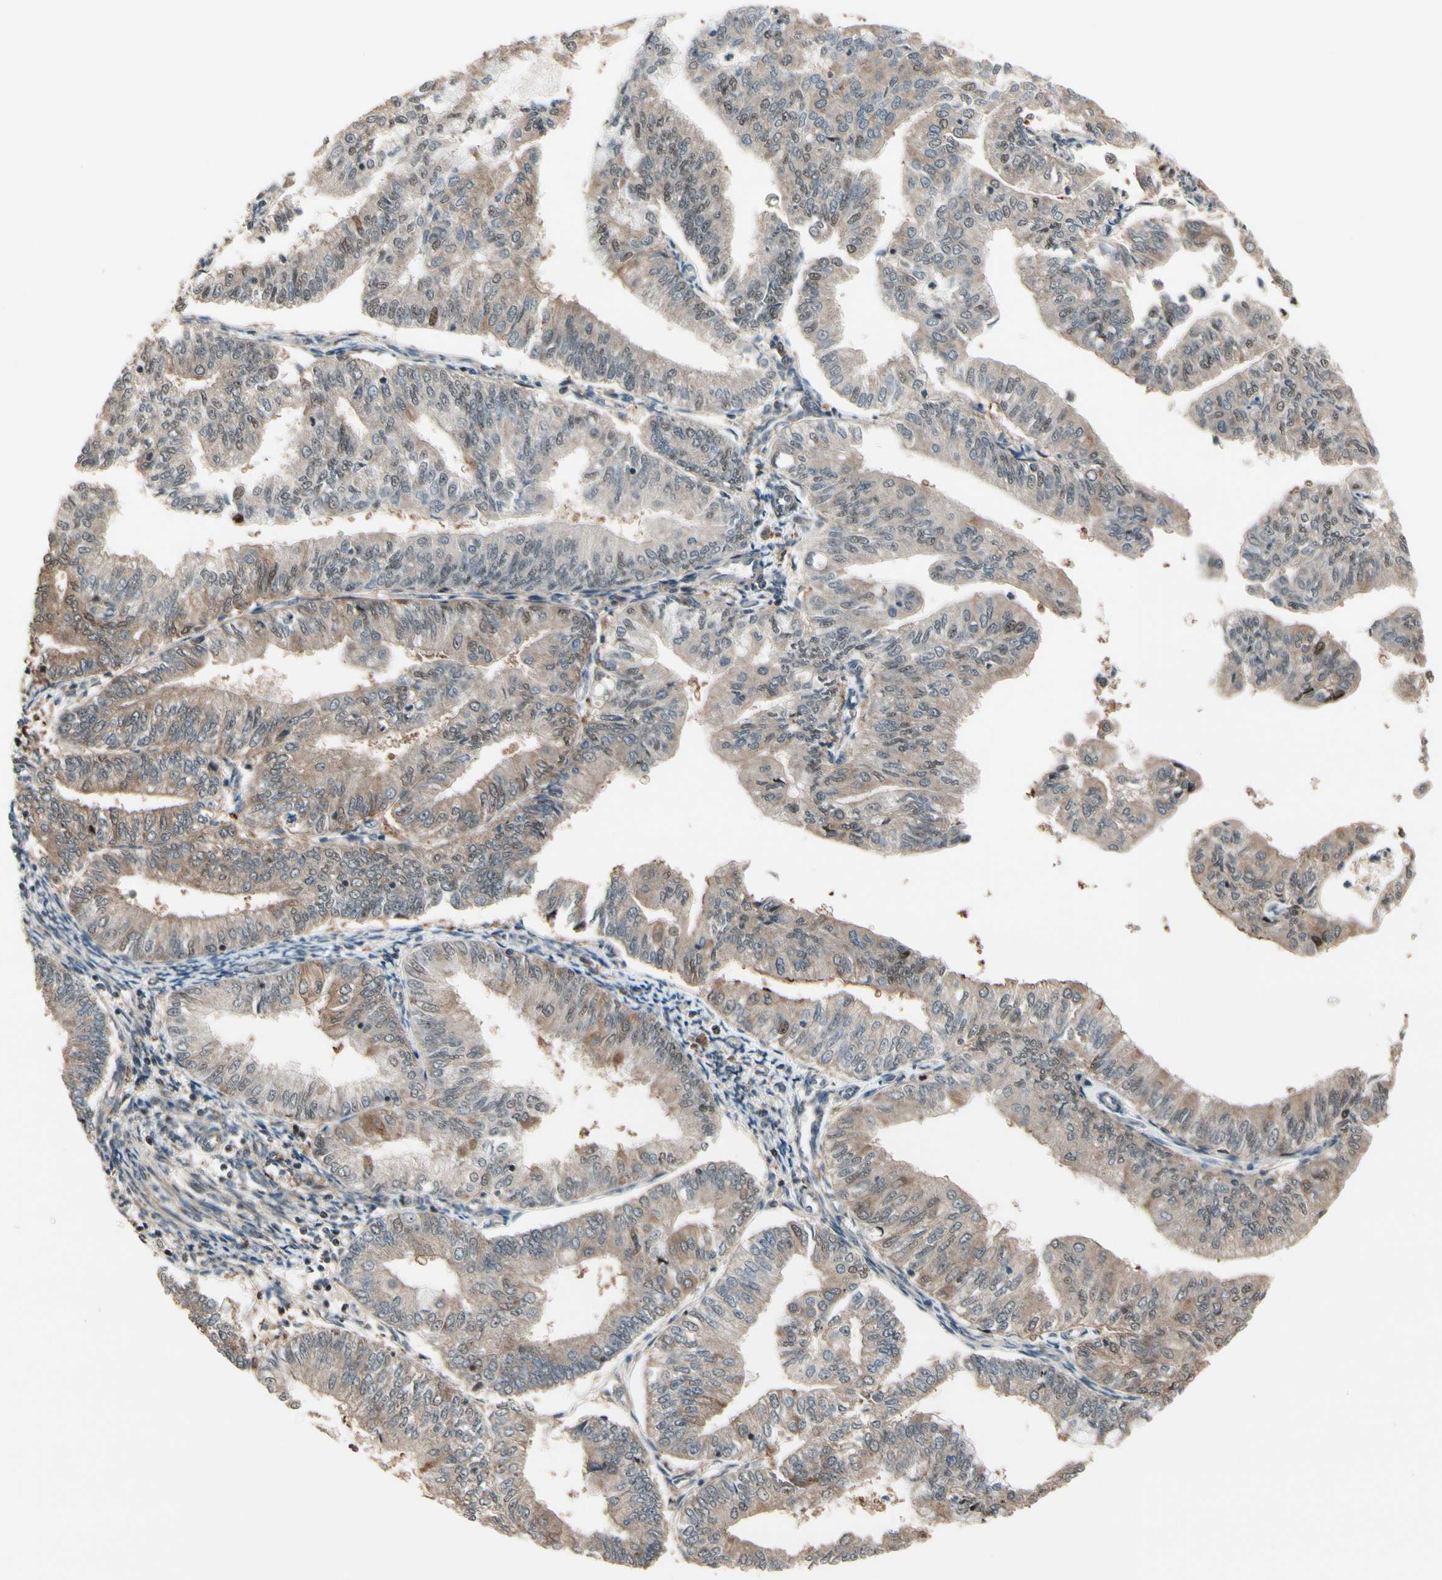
{"staining": {"intensity": "moderate", "quantity": "<25%", "location": "cytoplasmic/membranous"}, "tissue": "endometrial cancer", "cell_type": "Tumor cells", "image_type": "cancer", "snomed": [{"axis": "morphology", "description": "Adenocarcinoma, NOS"}, {"axis": "topography", "description": "Endometrium"}], "caption": "Immunohistochemical staining of endometrial adenocarcinoma demonstrates moderate cytoplasmic/membranous protein expression in about <25% of tumor cells.", "gene": "CSF1R", "patient": {"sex": "female", "age": 59}}